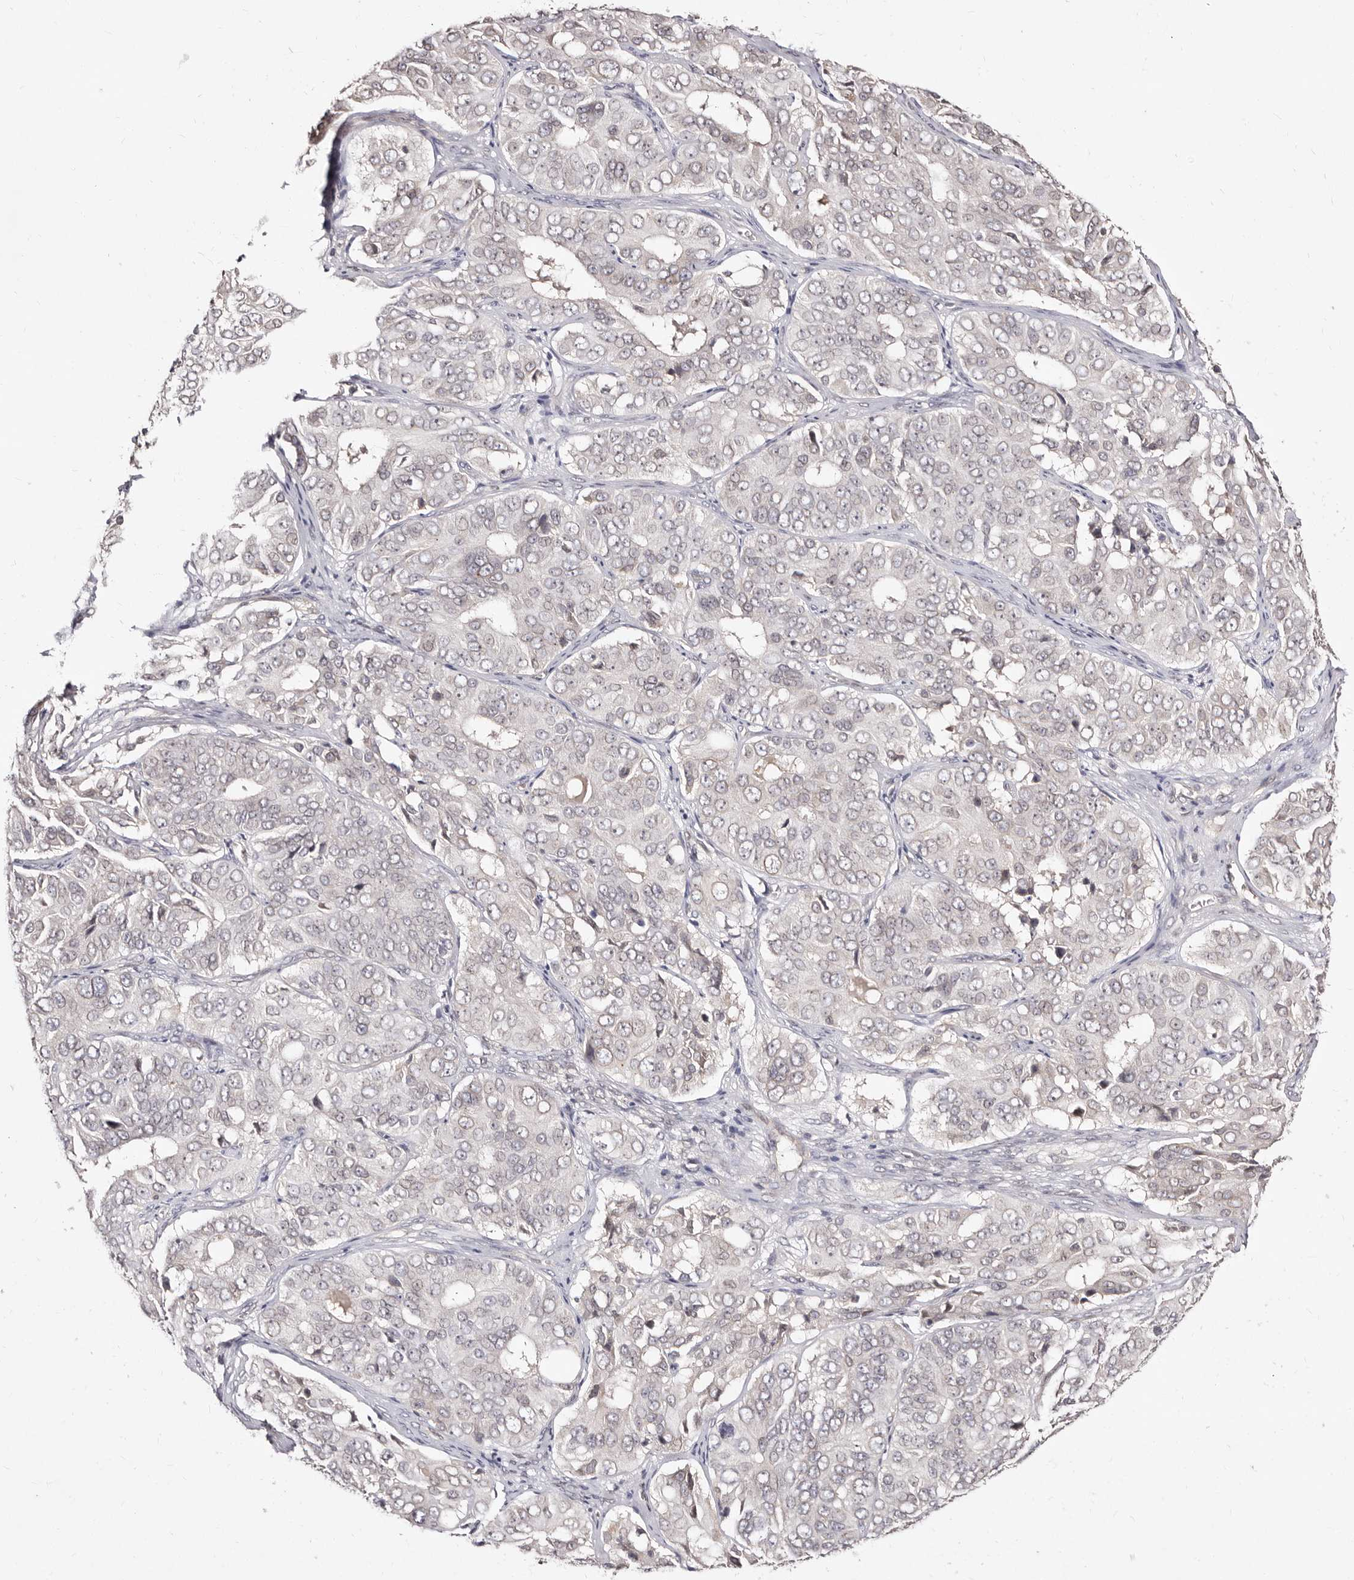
{"staining": {"intensity": "negative", "quantity": "none", "location": "none"}, "tissue": "ovarian cancer", "cell_type": "Tumor cells", "image_type": "cancer", "snomed": [{"axis": "morphology", "description": "Carcinoma, endometroid"}, {"axis": "topography", "description": "Ovary"}], "caption": "A high-resolution histopathology image shows immunohistochemistry staining of ovarian cancer (endometroid carcinoma), which demonstrates no significant positivity in tumor cells. (Brightfield microscopy of DAB (3,3'-diaminobenzidine) immunohistochemistry (IHC) at high magnification).", "gene": "LCORL", "patient": {"sex": "female", "age": 51}}